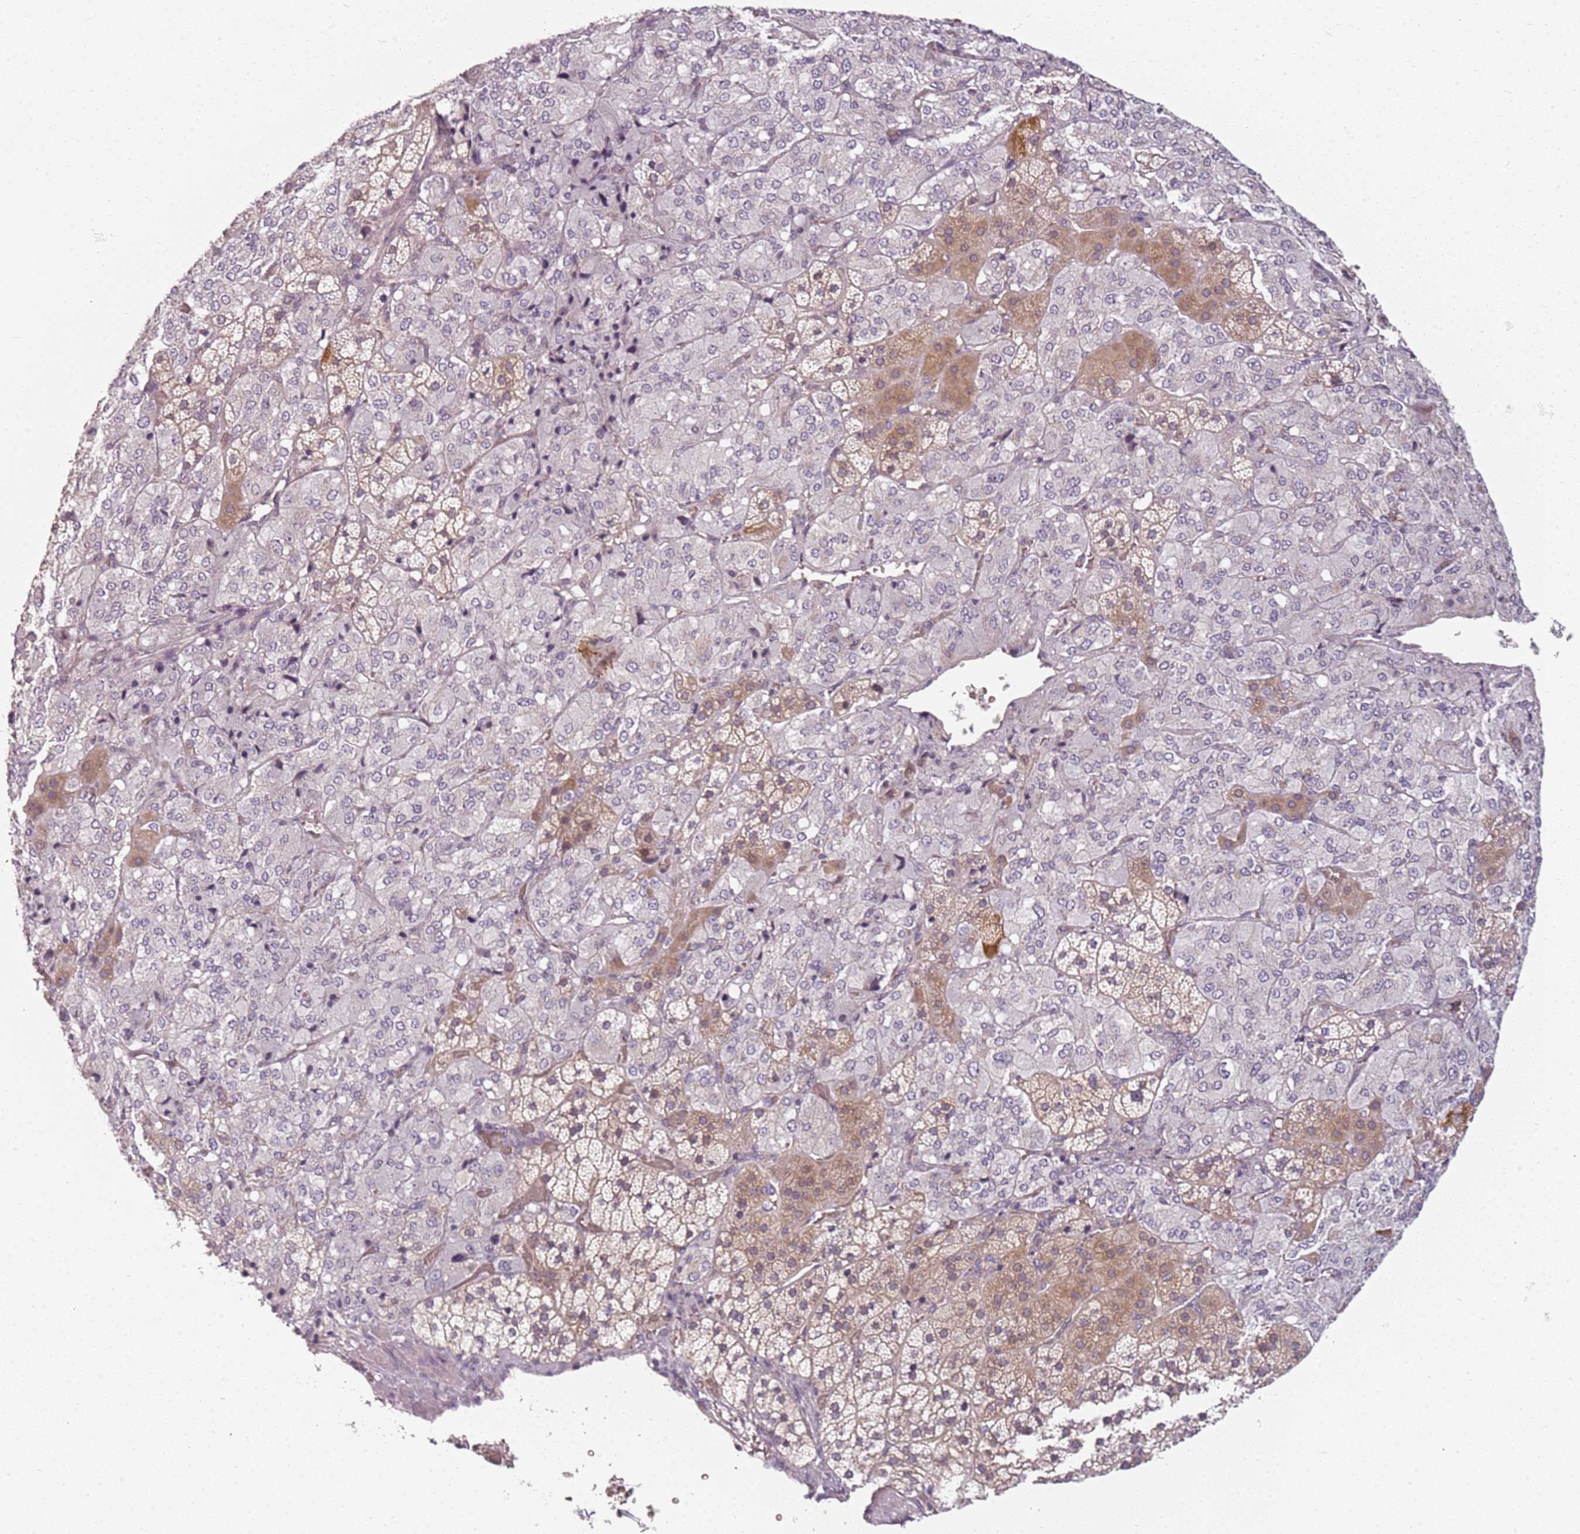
{"staining": {"intensity": "moderate", "quantity": "<25%", "location": "cytoplasmic/membranous"}, "tissue": "adrenal gland", "cell_type": "Glandular cells", "image_type": "normal", "snomed": [{"axis": "morphology", "description": "Normal tissue, NOS"}, {"axis": "topography", "description": "Adrenal gland"}], "caption": "This histopathology image shows benign adrenal gland stained with IHC to label a protein in brown. The cytoplasmic/membranous of glandular cells show moderate positivity for the protein. Nuclei are counter-stained blue.", "gene": "DEFB116", "patient": {"sex": "female", "age": 44}}